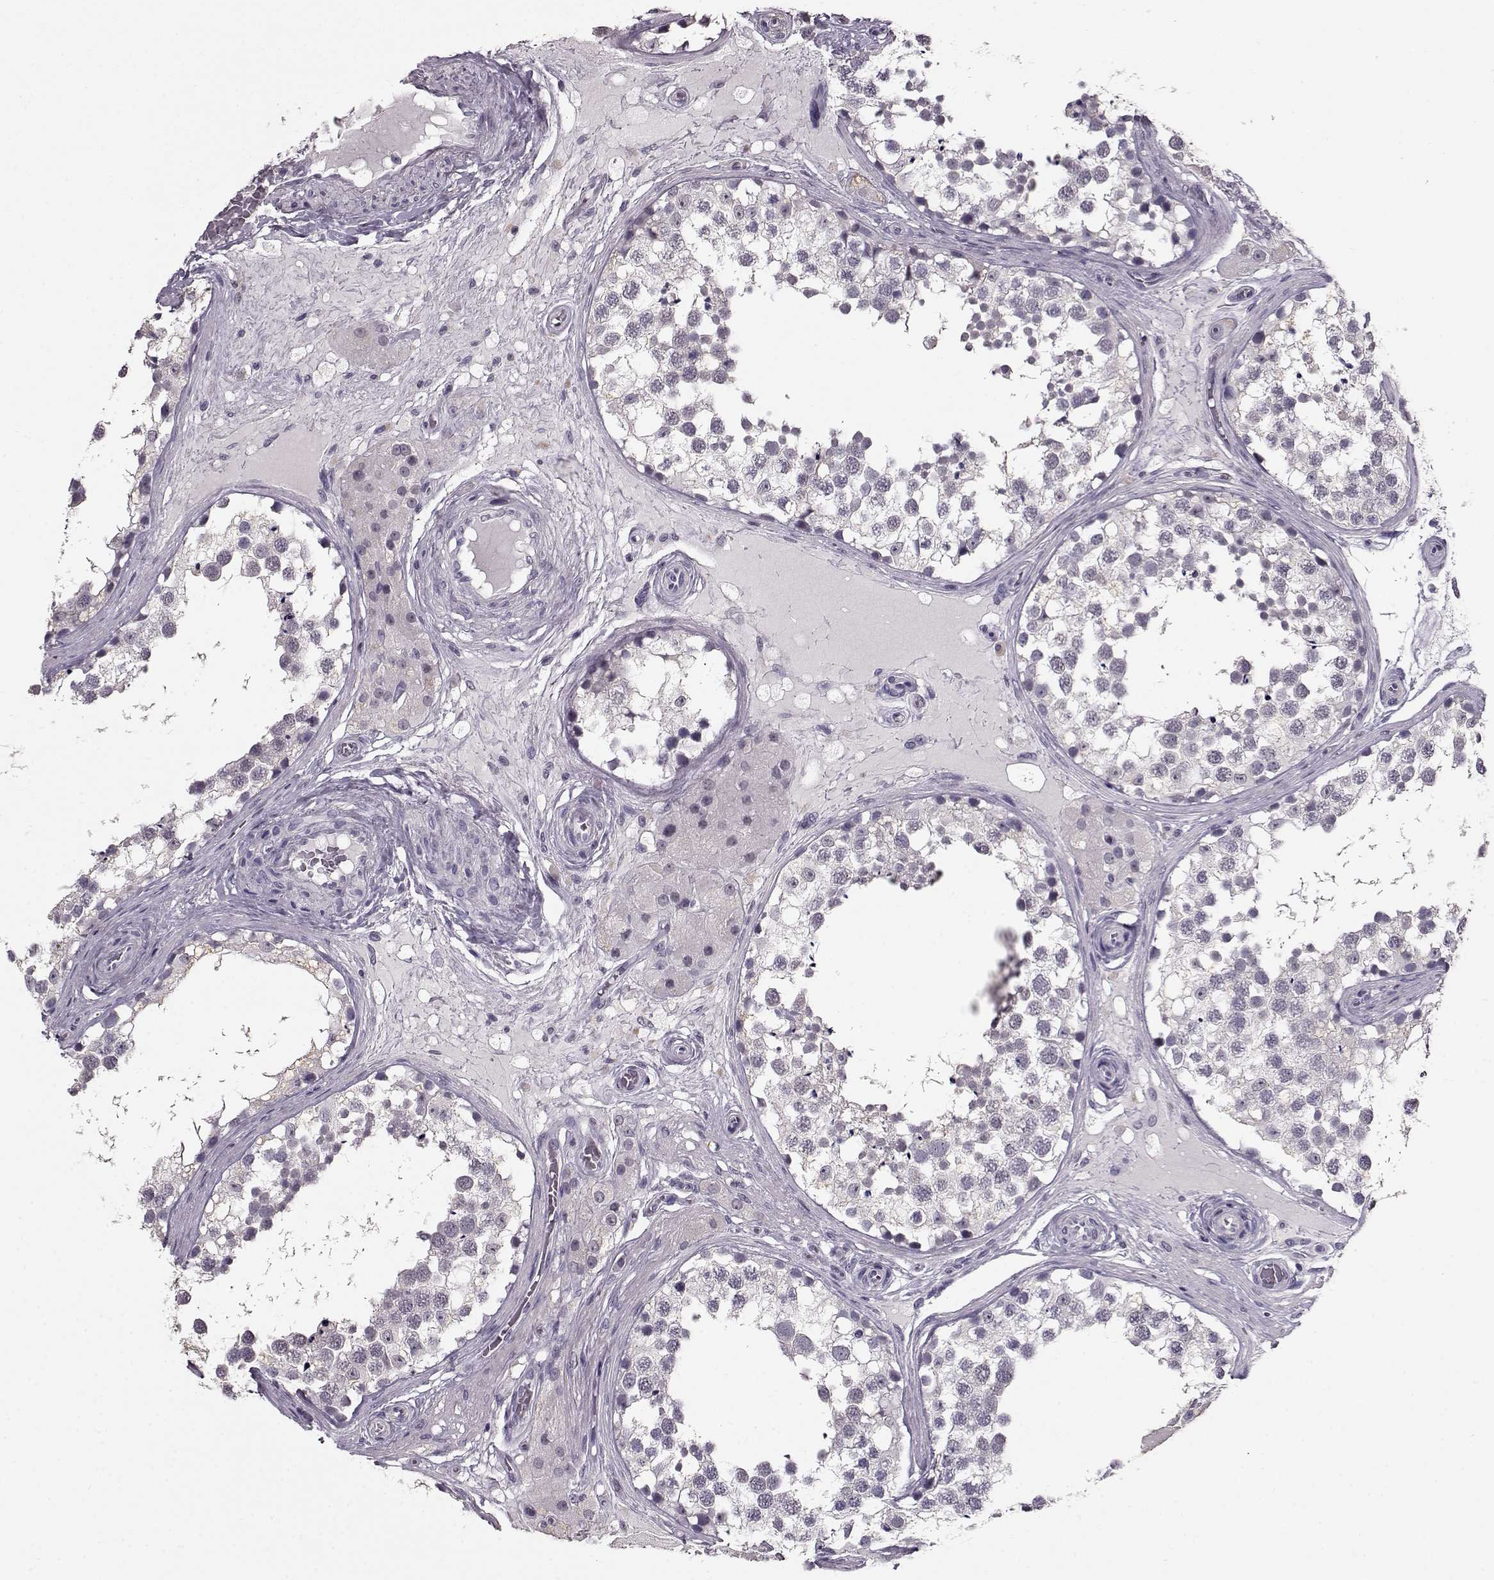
{"staining": {"intensity": "negative", "quantity": "none", "location": "none"}, "tissue": "testis", "cell_type": "Cells in seminiferous ducts", "image_type": "normal", "snomed": [{"axis": "morphology", "description": "Normal tissue, NOS"}, {"axis": "morphology", "description": "Seminoma, NOS"}, {"axis": "topography", "description": "Testis"}], "caption": "An image of testis stained for a protein displays no brown staining in cells in seminiferous ducts.", "gene": "RP1L1", "patient": {"sex": "male", "age": 65}}